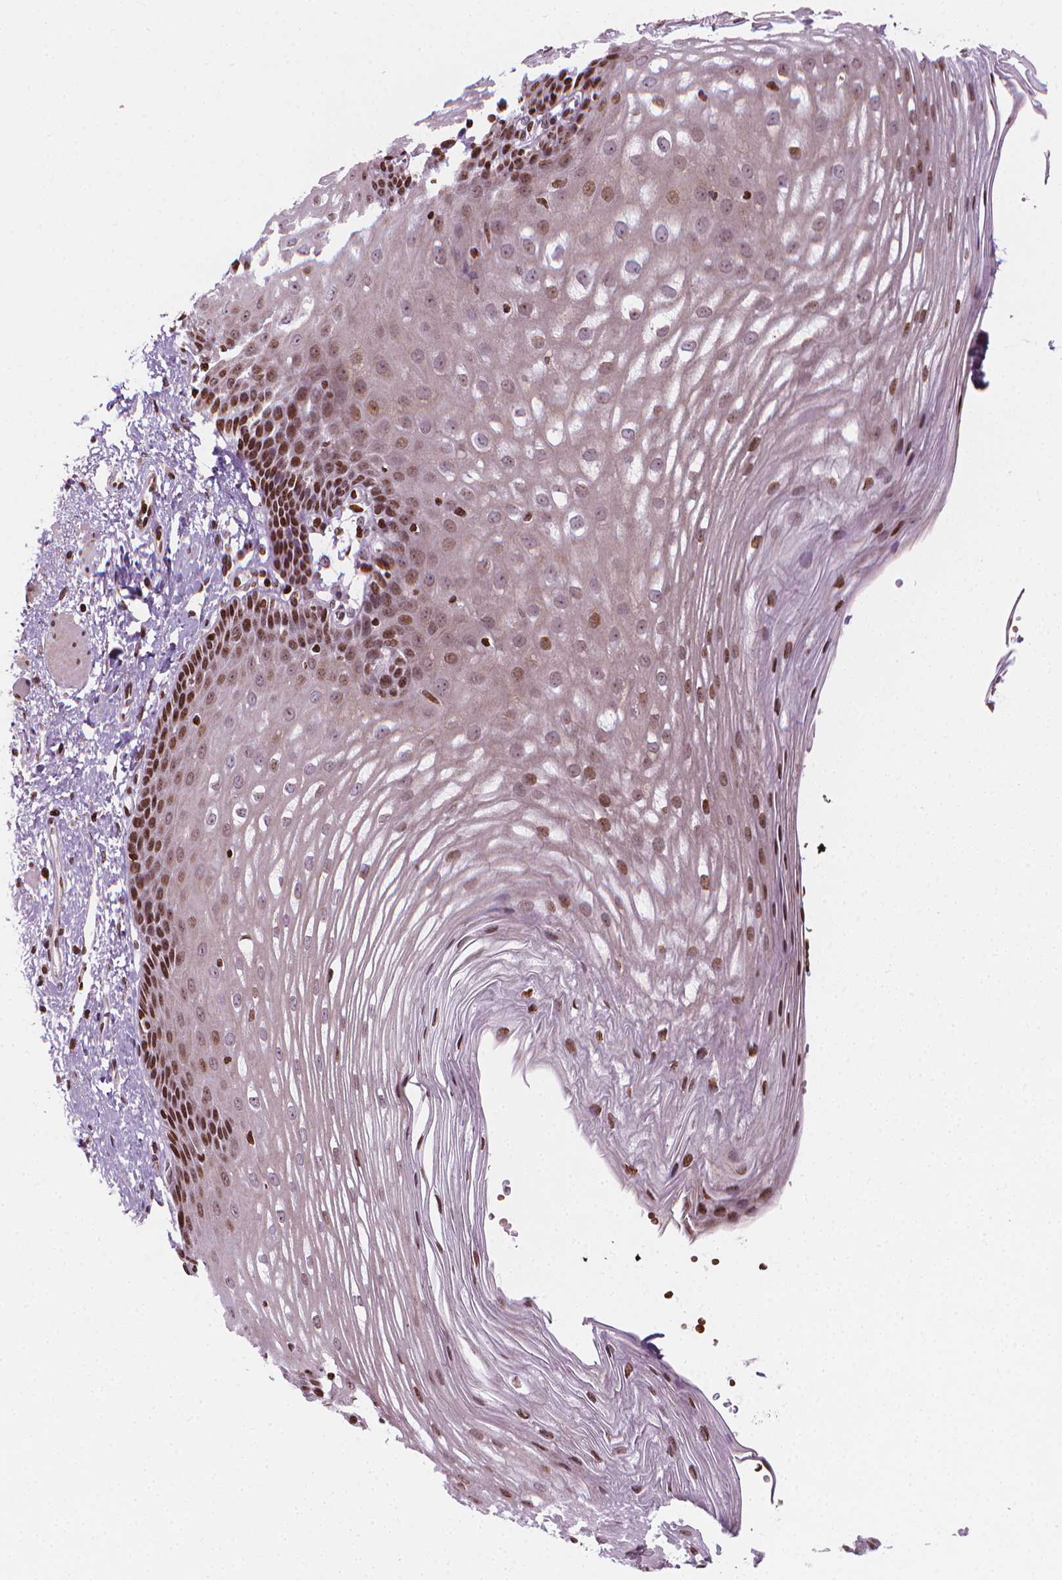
{"staining": {"intensity": "moderate", "quantity": ">75%", "location": "nuclear"}, "tissue": "esophagus", "cell_type": "Squamous epithelial cells", "image_type": "normal", "snomed": [{"axis": "morphology", "description": "Normal tissue, NOS"}, {"axis": "topography", "description": "Esophagus"}], "caption": "IHC of normal esophagus demonstrates medium levels of moderate nuclear staining in approximately >75% of squamous epithelial cells. The staining was performed using DAB (3,3'-diaminobenzidine) to visualize the protein expression in brown, while the nuclei were stained in blue with hematoxylin (Magnification: 20x).", "gene": "PIP4K2A", "patient": {"sex": "male", "age": 62}}